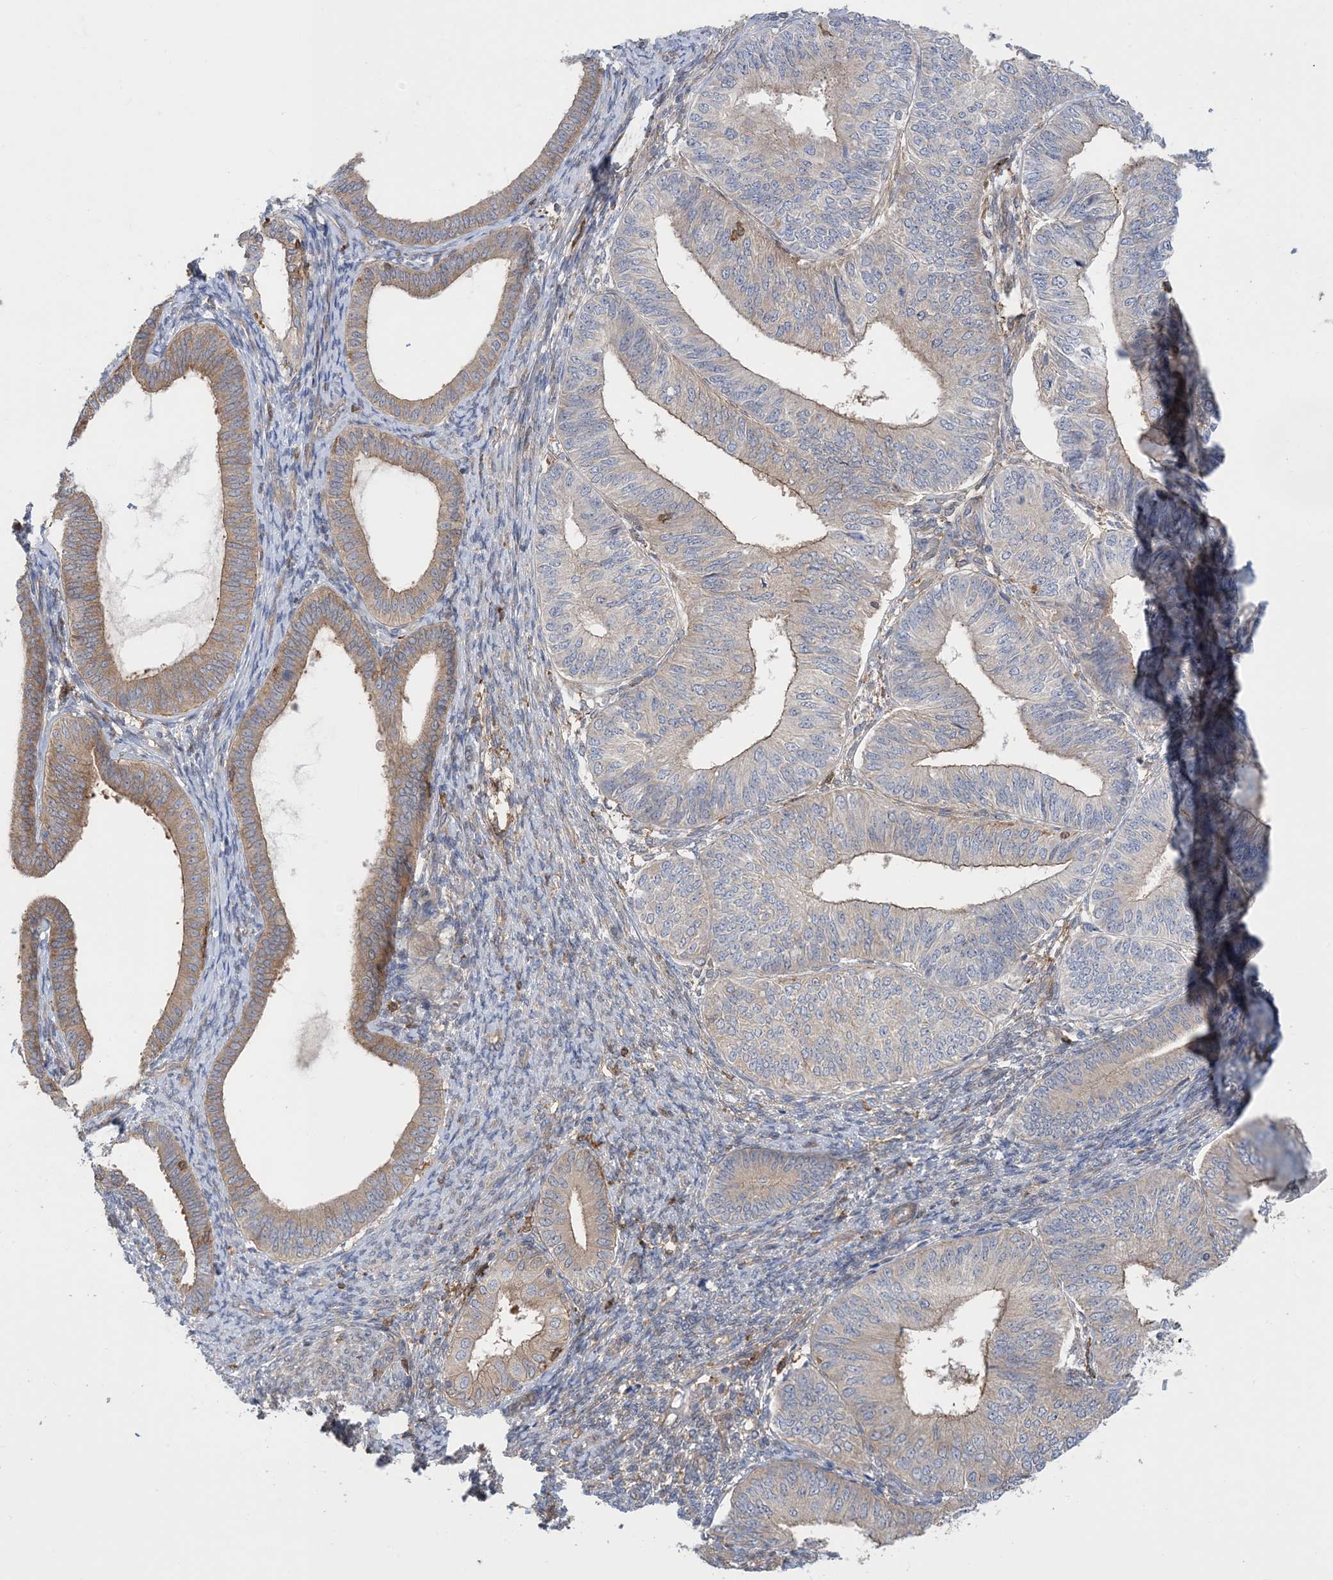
{"staining": {"intensity": "weak", "quantity": "25%-75%", "location": "cytoplasmic/membranous"}, "tissue": "endometrial cancer", "cell_type": "Tumor cells", "image_type": "cancer", "snomed": [{"axis": "morphology", "description": "Adenocarcinoma, NOS"}, {"axis": "topography", "description": "Endometrium"}], "caption": "A high-resolution photomicrograph shows immunohistochemistry (IHC) staining of endometrial adenocarcinoma, which exhibits weak cytoplasmic/membranous positivity in about 25%-75% of tumor cells.", "gene": "HS1BP3", "patient": {"sex": "female", "age": 58}}